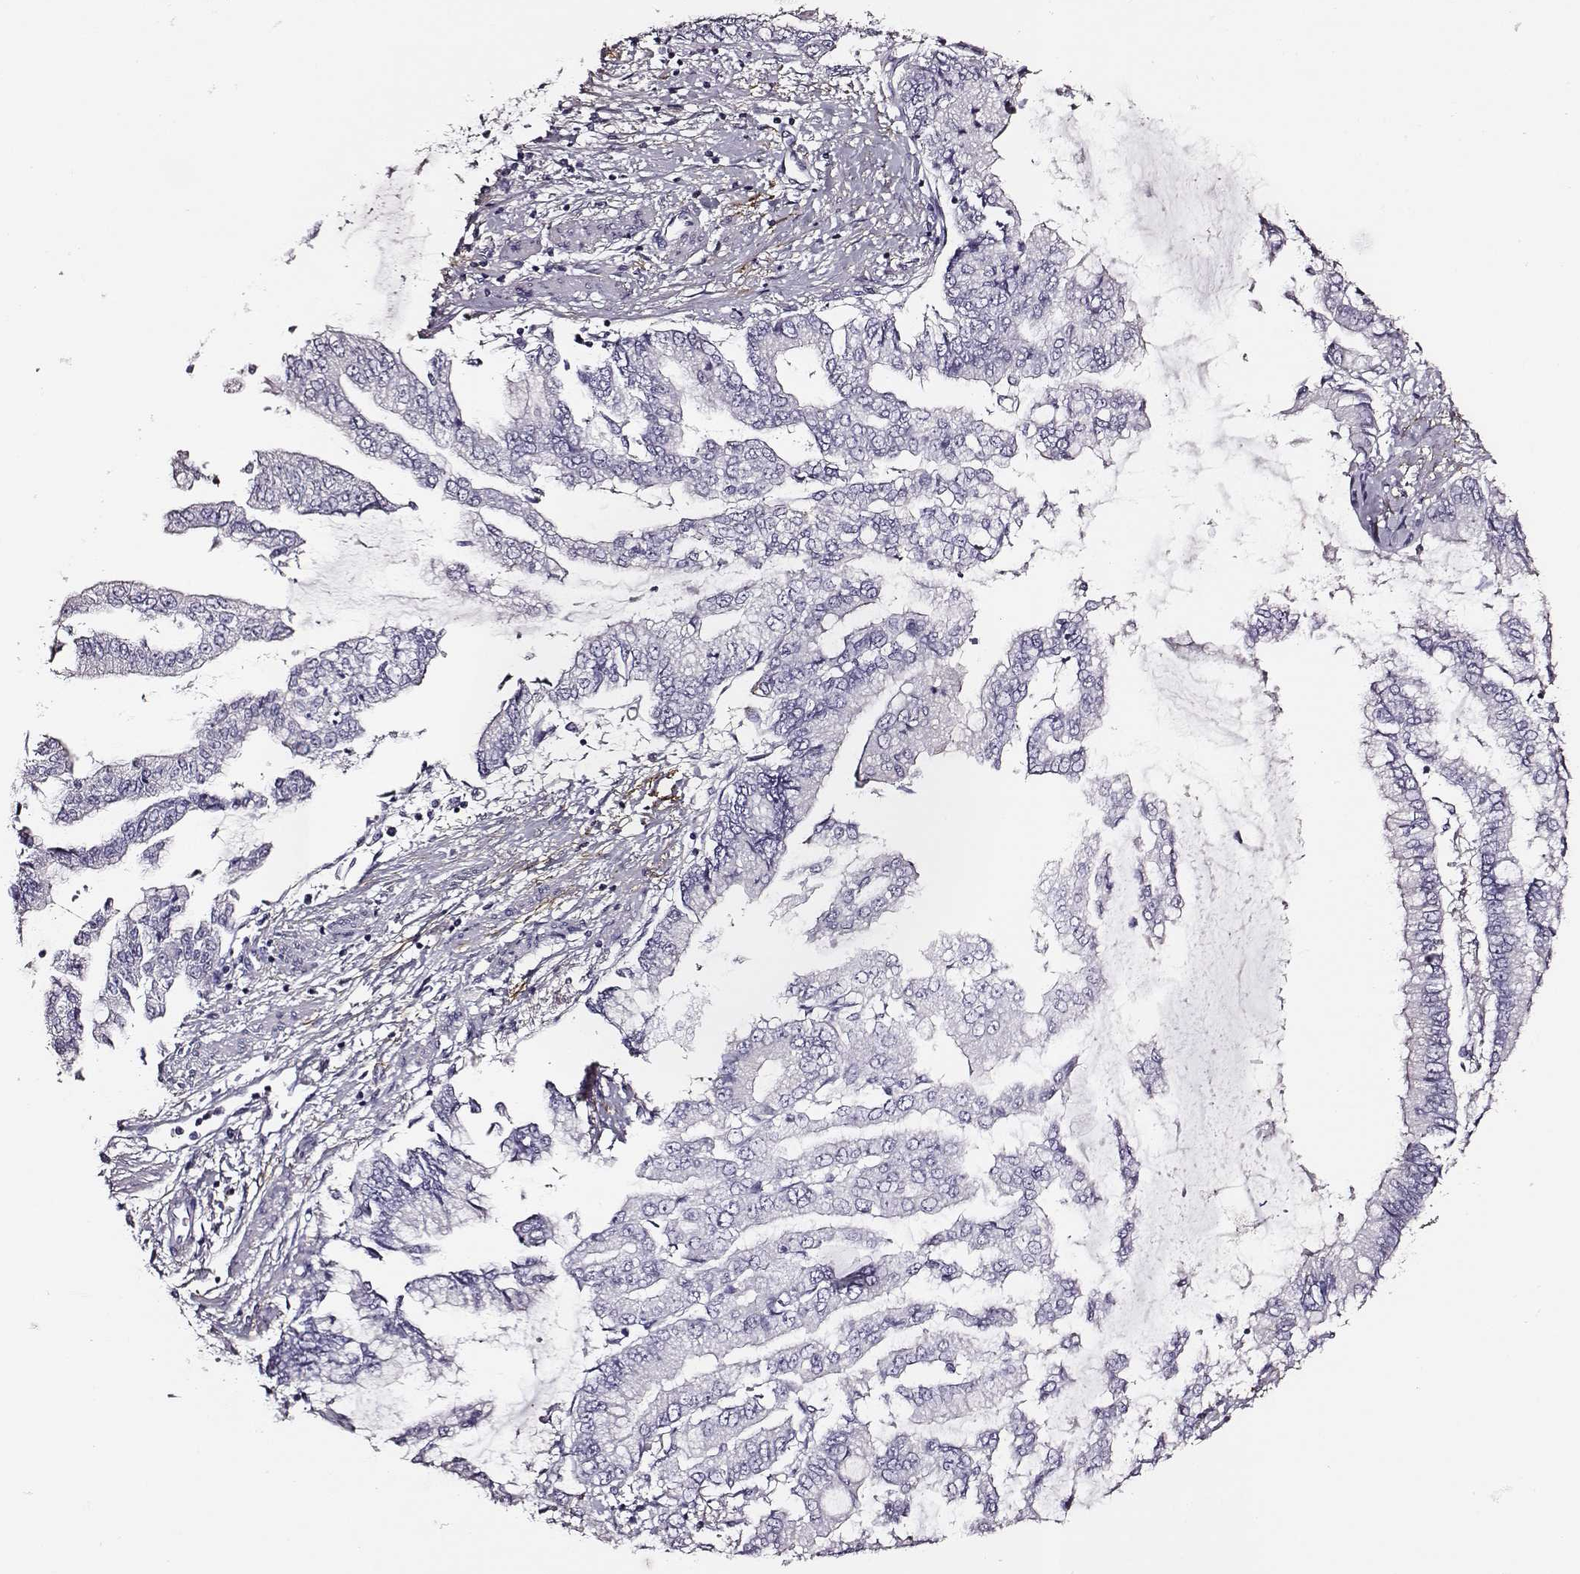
{"staining": {"intensity": "negative", "quantity": "none", "location": "none"}, "tissue": "stomach cancer", "cell_type": "Tumor cells", "image_type": "cancer", "snomed": [{"axis": "morphology", "description": "Adenocarcinoma, NOS"}, {"axis": "topography", "description": "Stomach, upper"}], "caption": "High magnification brightfield microscopy of stomach adenocarcinoma stained with DAB (3,3'-diaminobenzidine) (brown) and counterstained with hematoxylin (blue): tumor cells show no significant expression.", "gene": "DPEP1", "patient": {"sex": "female", "age": 74}}